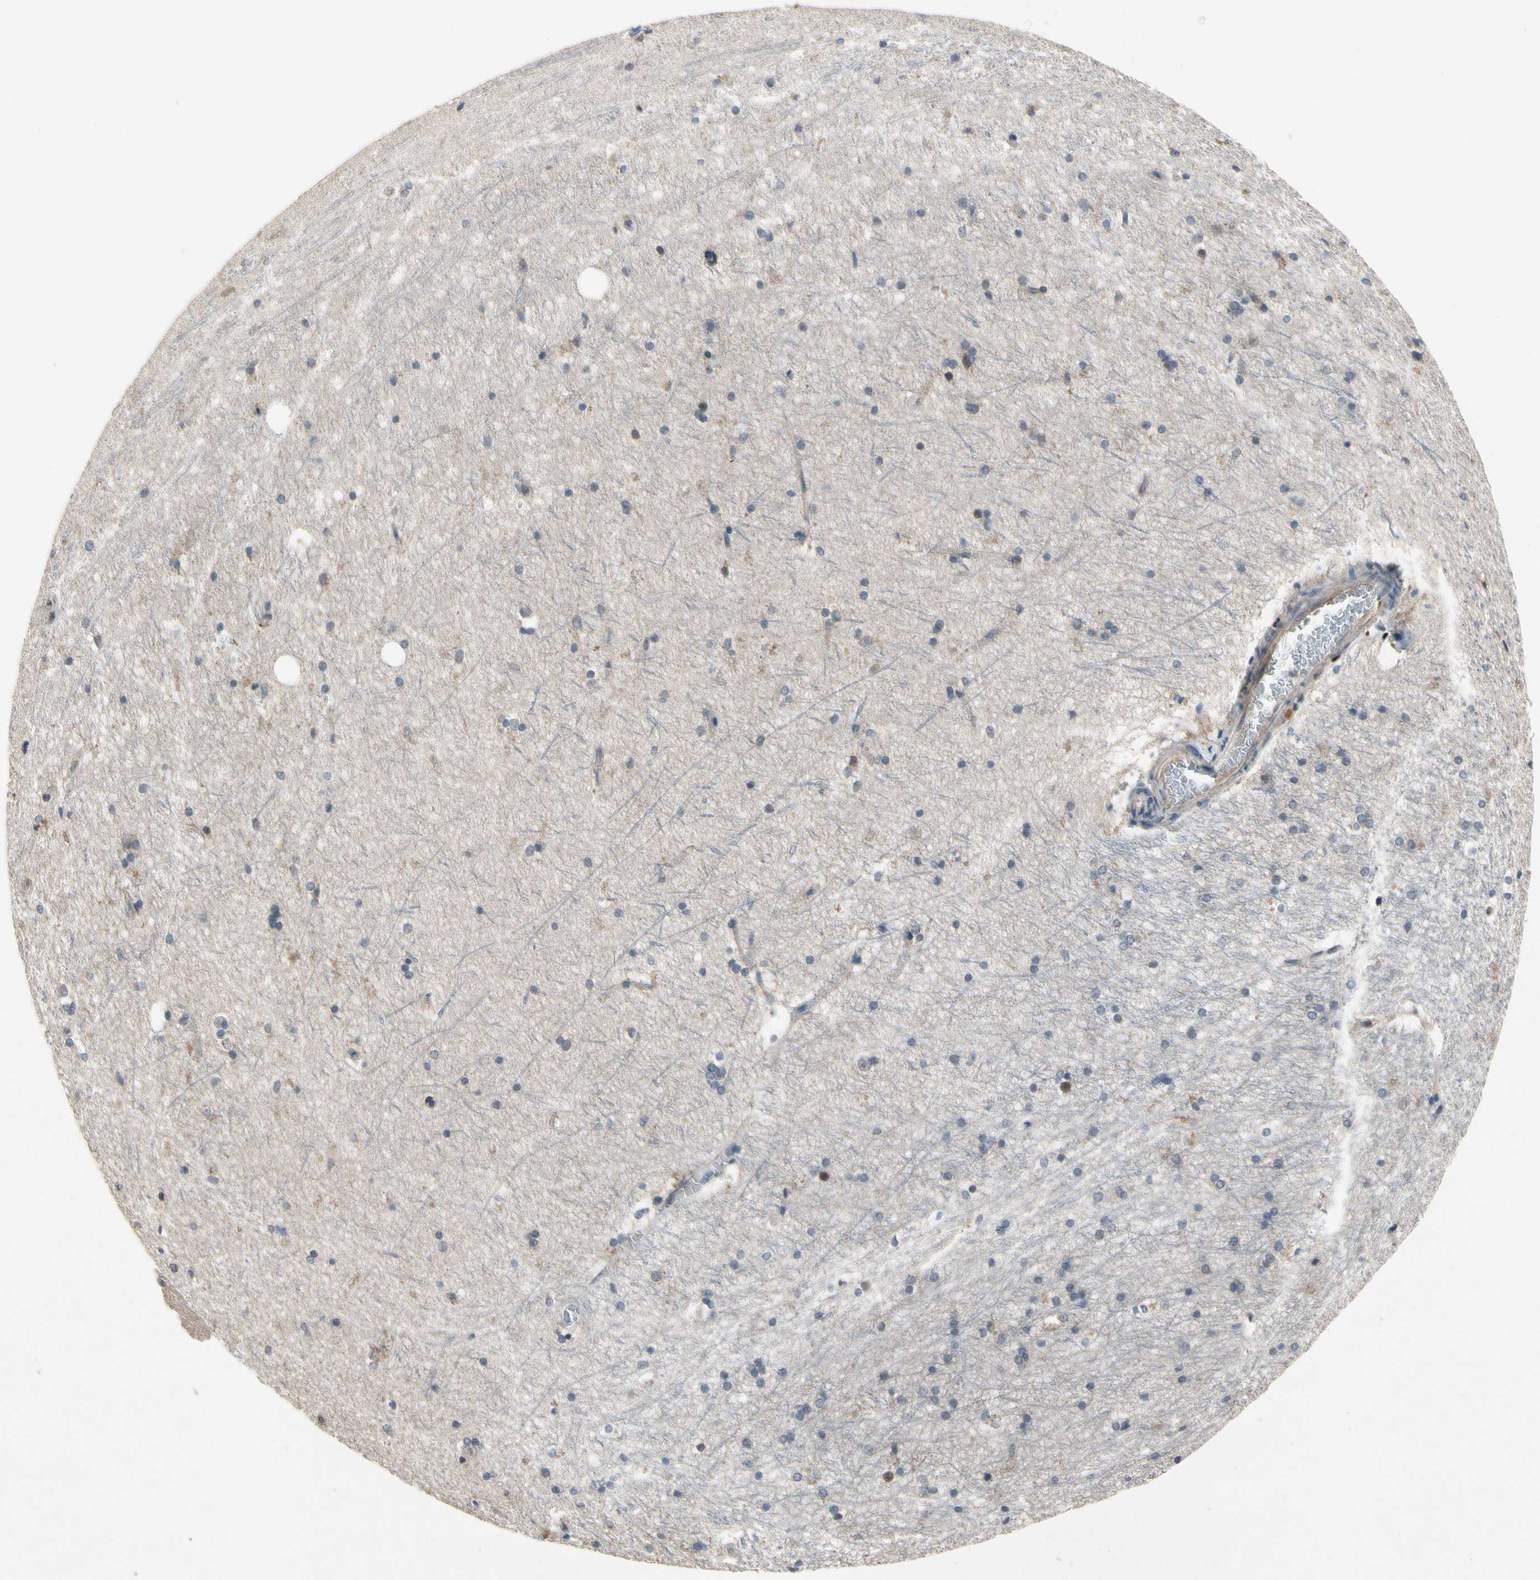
{"staining": {"intensity": "negative", "quantity": "none", "location": "none"}, "tissue": "hippocampus", "cell_type": "Glial cells", "image_type": "normal", "snomed": [{"axis": "morphology", "description": "Normal tissue, NOS"}, {"axis": "topography", "description": "Hippocampus"}], "caption": "Immunohistochemistry micrograph of normal human hippocampus stained for a protein (brown), which shows no expression in glial cells.", "gene": "TBX21", "patient": {"sex": "female", "age": 19}}